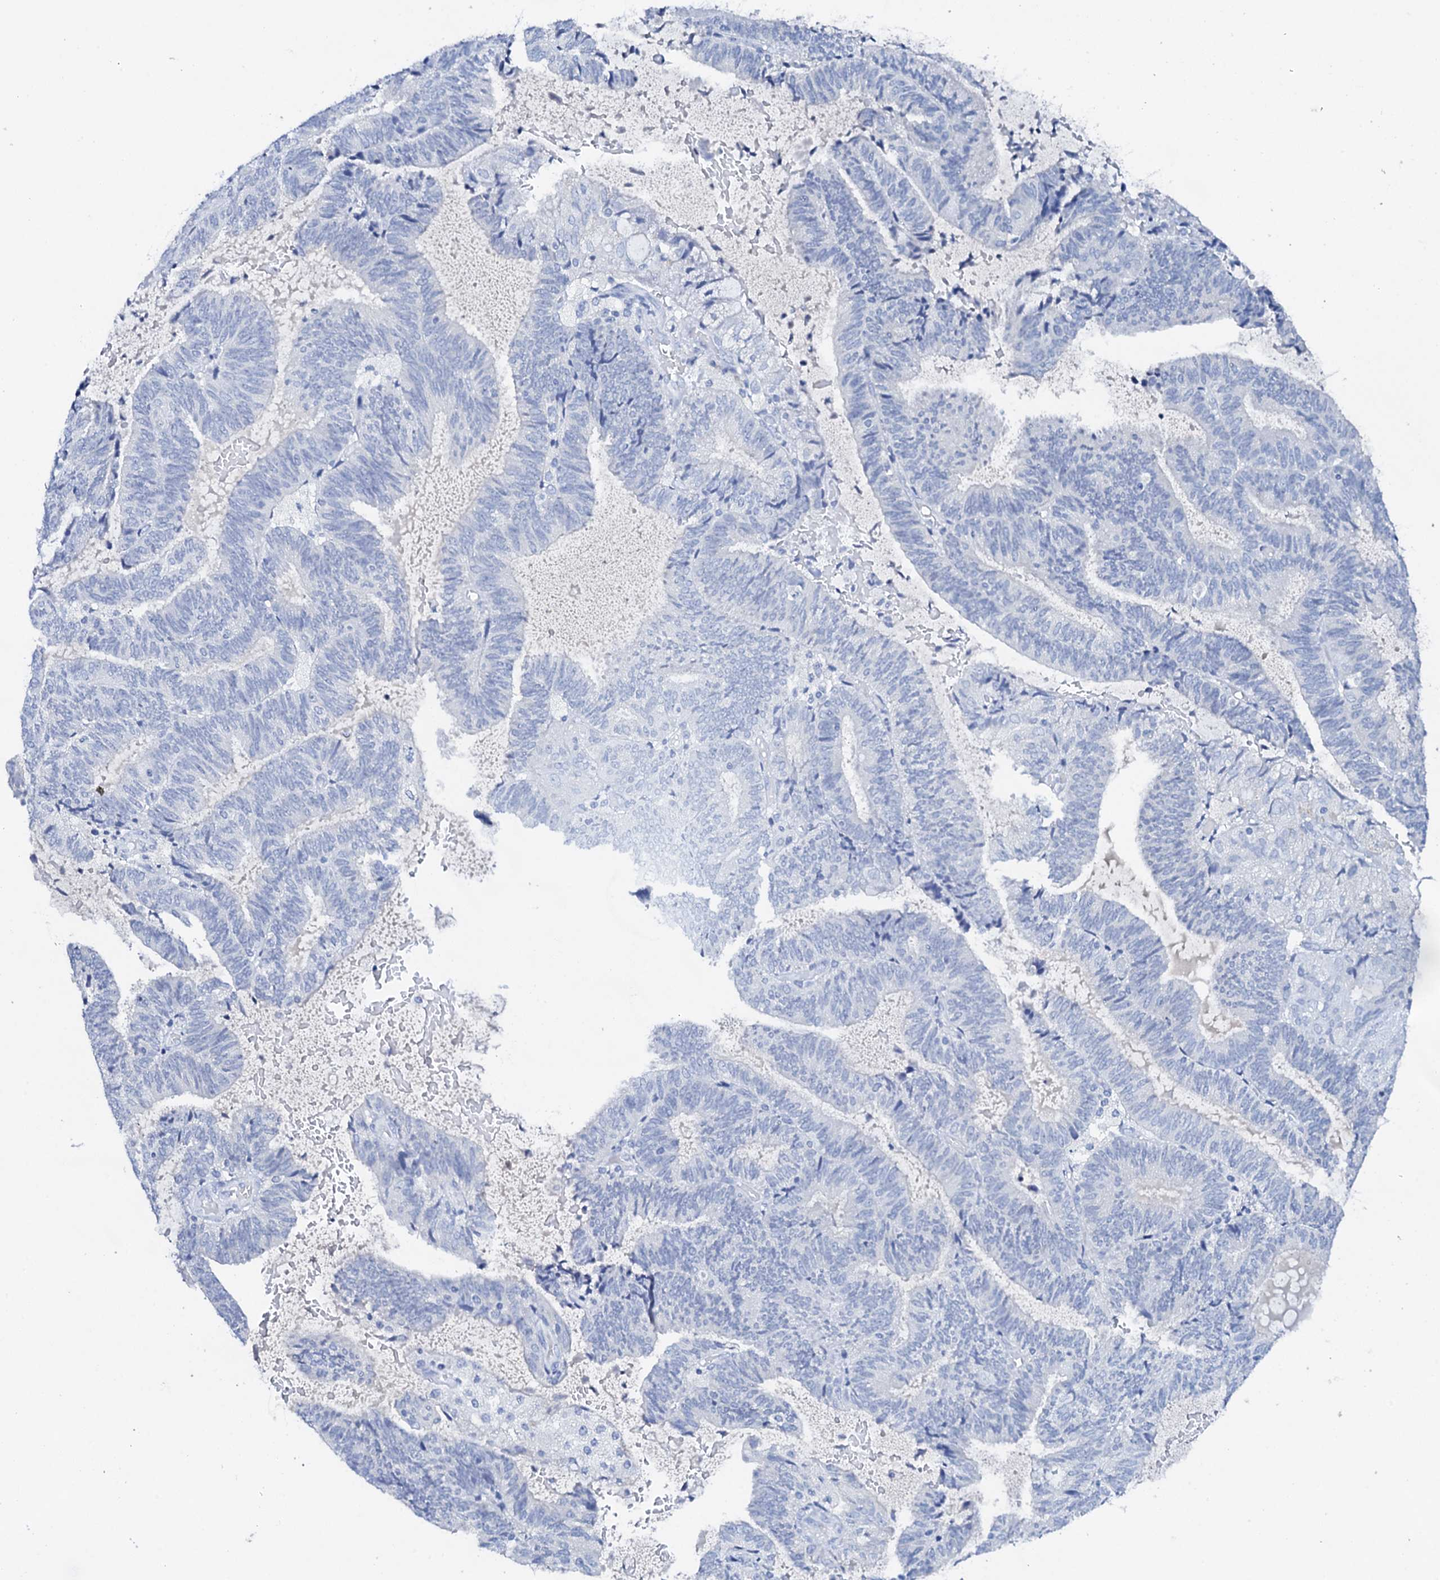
{"staining": {"intensity": "negative", "quantity": "none", "location": "none"}, "tissue": "endometrial cancer", "cell_type": "Tumor cells", "image_type": "cancer", "snomed": [{"axis": "morphology", "description": "Adenocarcinoma, NOS"}, {"axis": "topography", "description": "Endometrium"}], "caption": "DAB (3,3'-diaminobenzidine) immunohistochemical staining of human adenocarcinoma (endometrial) displays no significant expression in tumor cells.", "gene": "FBXL16", "patient": {"sex": "female", "age": 81}}